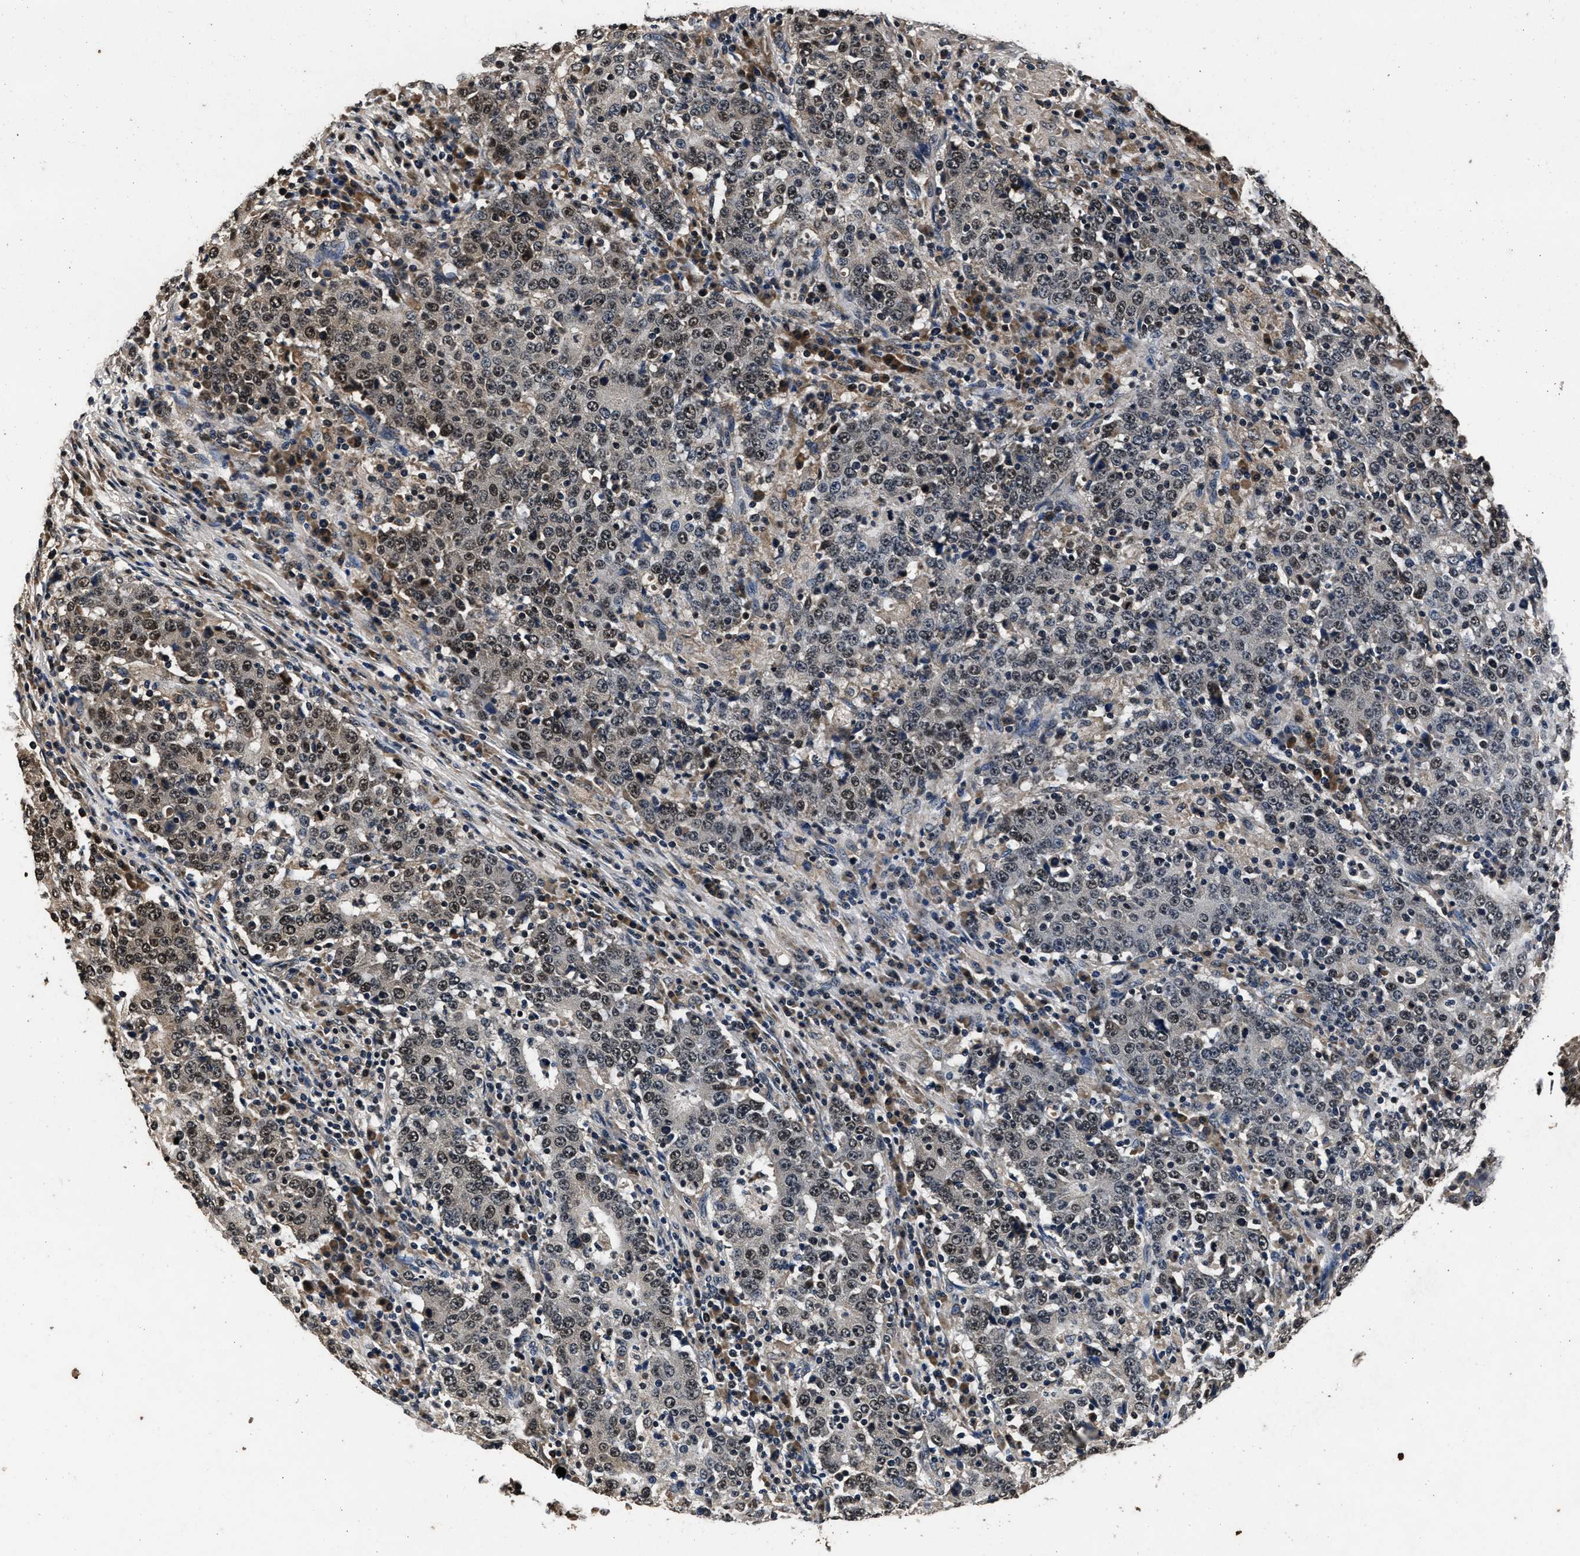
{"staining": {"intensity": "weak", "quantity": ">75%", "location": "nuclear"}, "tissue": "stomach cancer", "cell_type": "Tumor cells", "image_type": "cancer", "snomed": [{"axis": "morphology", "description": "Adenocarcinoma, NOS"}, {"axis": "topography", "description": "Stomach, upper"}], "caption": "High-magnification brightfield microscopy of stomach cancer stained with DAB (brown) and counterstained with hematoxylin (blue). tumor cells exhibit weak nuclear positivity is seen in about>75% of cells.", "gene": "CSTF1", "patient": {"sex": "male", "age": 69}}